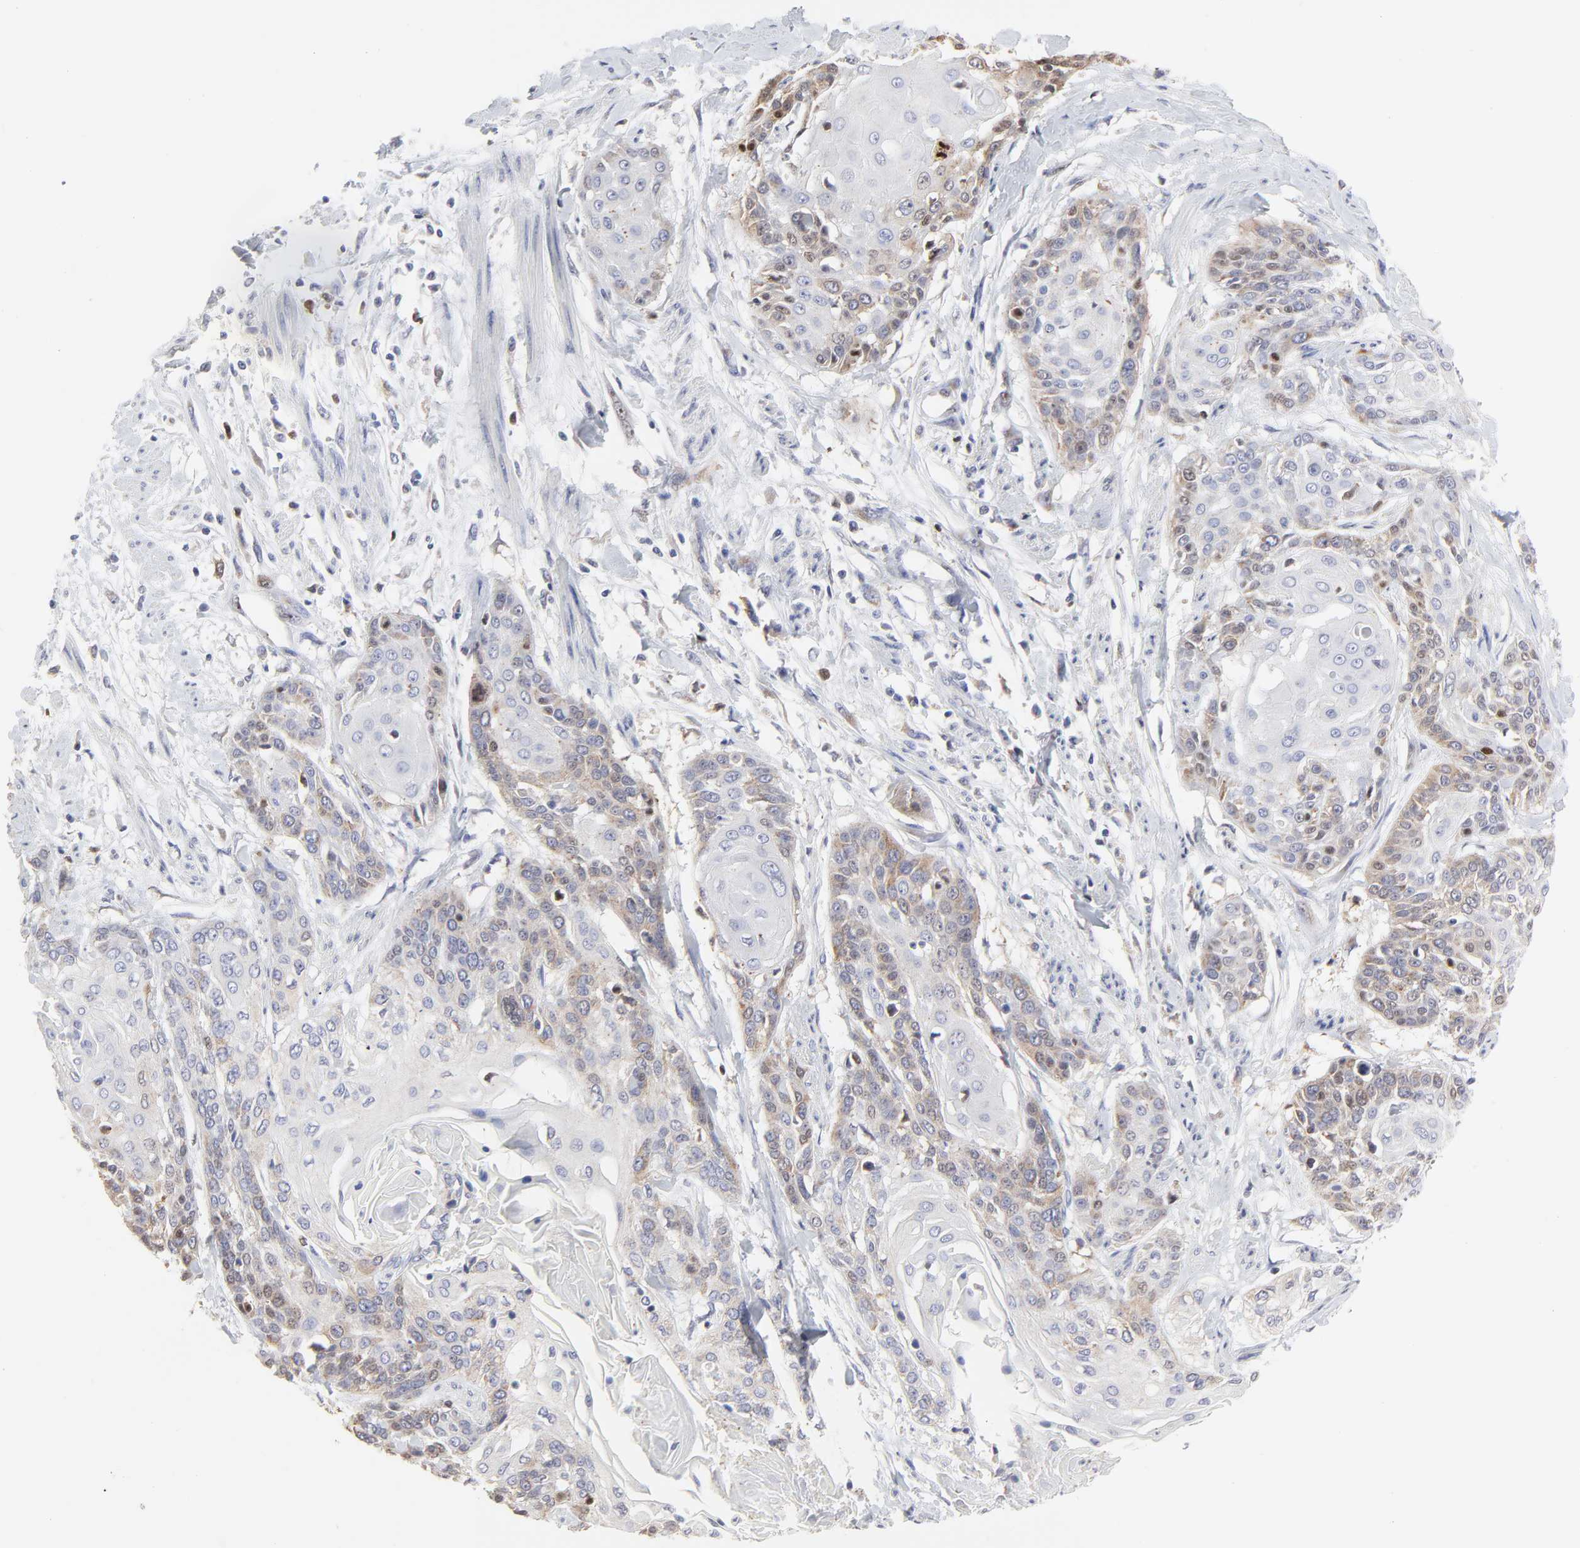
{"staining": {"intensity": "weak", "quantity": "25%-75%", "location": "cytoplasmic/membranous"}, "tissue": "cervical cancer", "cell_type": "Tumor cells", "image_type": "cancer", "snomed": [{"axis": "morphology", "description": "Squamous cell carcinoma, NOS"}, {"axis": "topography", "description": "Cervix"}], "caption": "Tumor cells reveal weak cytoplasmic/membranous positivity in about 25%-75% of cells in cervical cancer (squamous cell carcinoma).", "gene": "NCAPH", "patient": {"sex": "female", "age": 57}}